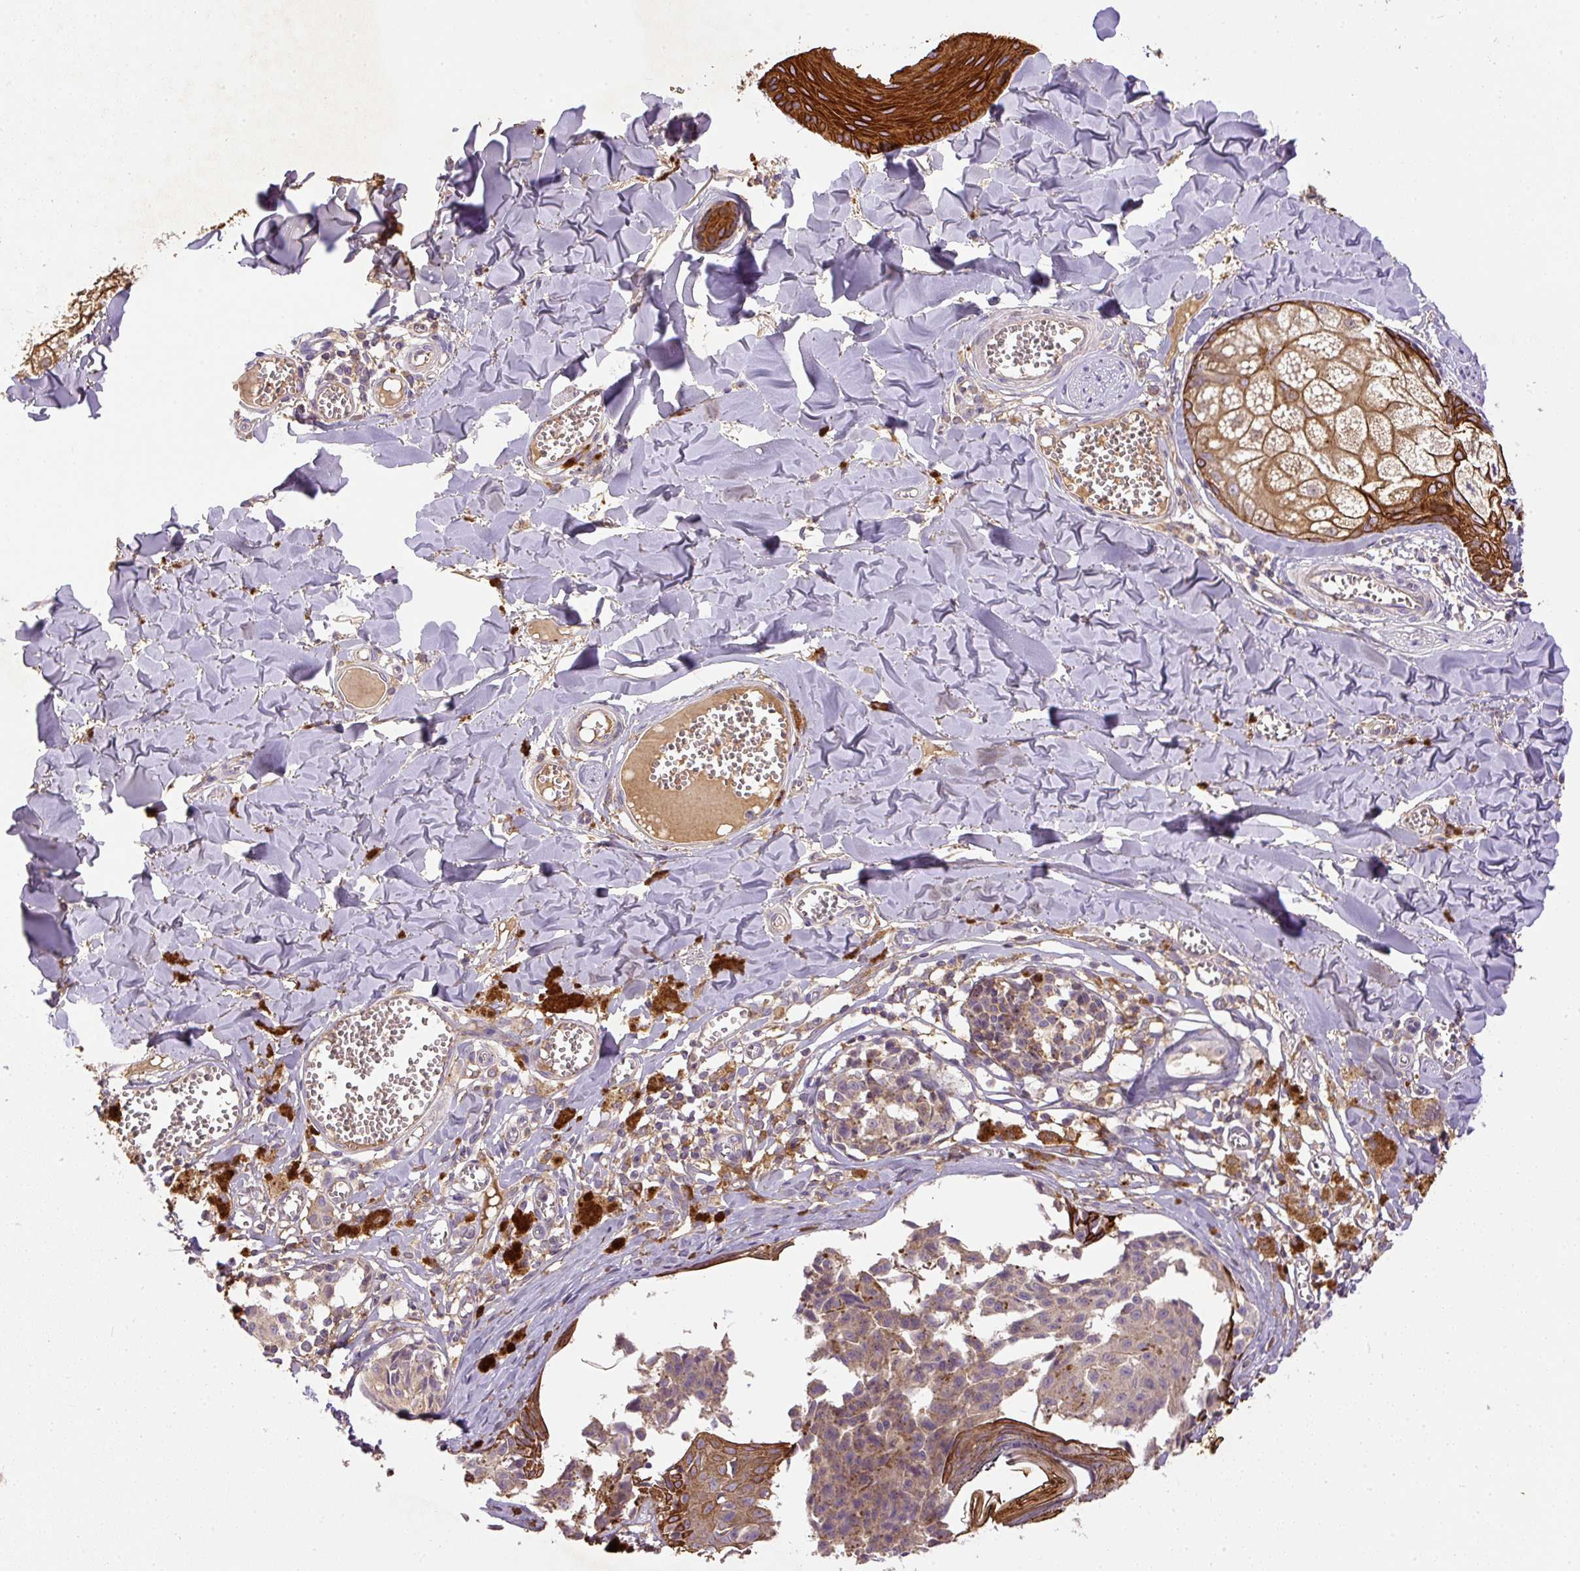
{"staining": {"intensity": "negative", "quantity": "none", "location": "none"}, "tissue": "melanoma", "cell_type": "Tumor cells", "image_type": "cancer", "snomed": [{"axis": "morphology", "description": "Malignant melanoma, NOS"}, {"axis": "topography", "description": "Skin"}], "caption": "The image demonstrates no staining of tumor cells in malignant melanoma.", "gene": "DAPK1", "patient": {"sex": "female", "age": 43}}